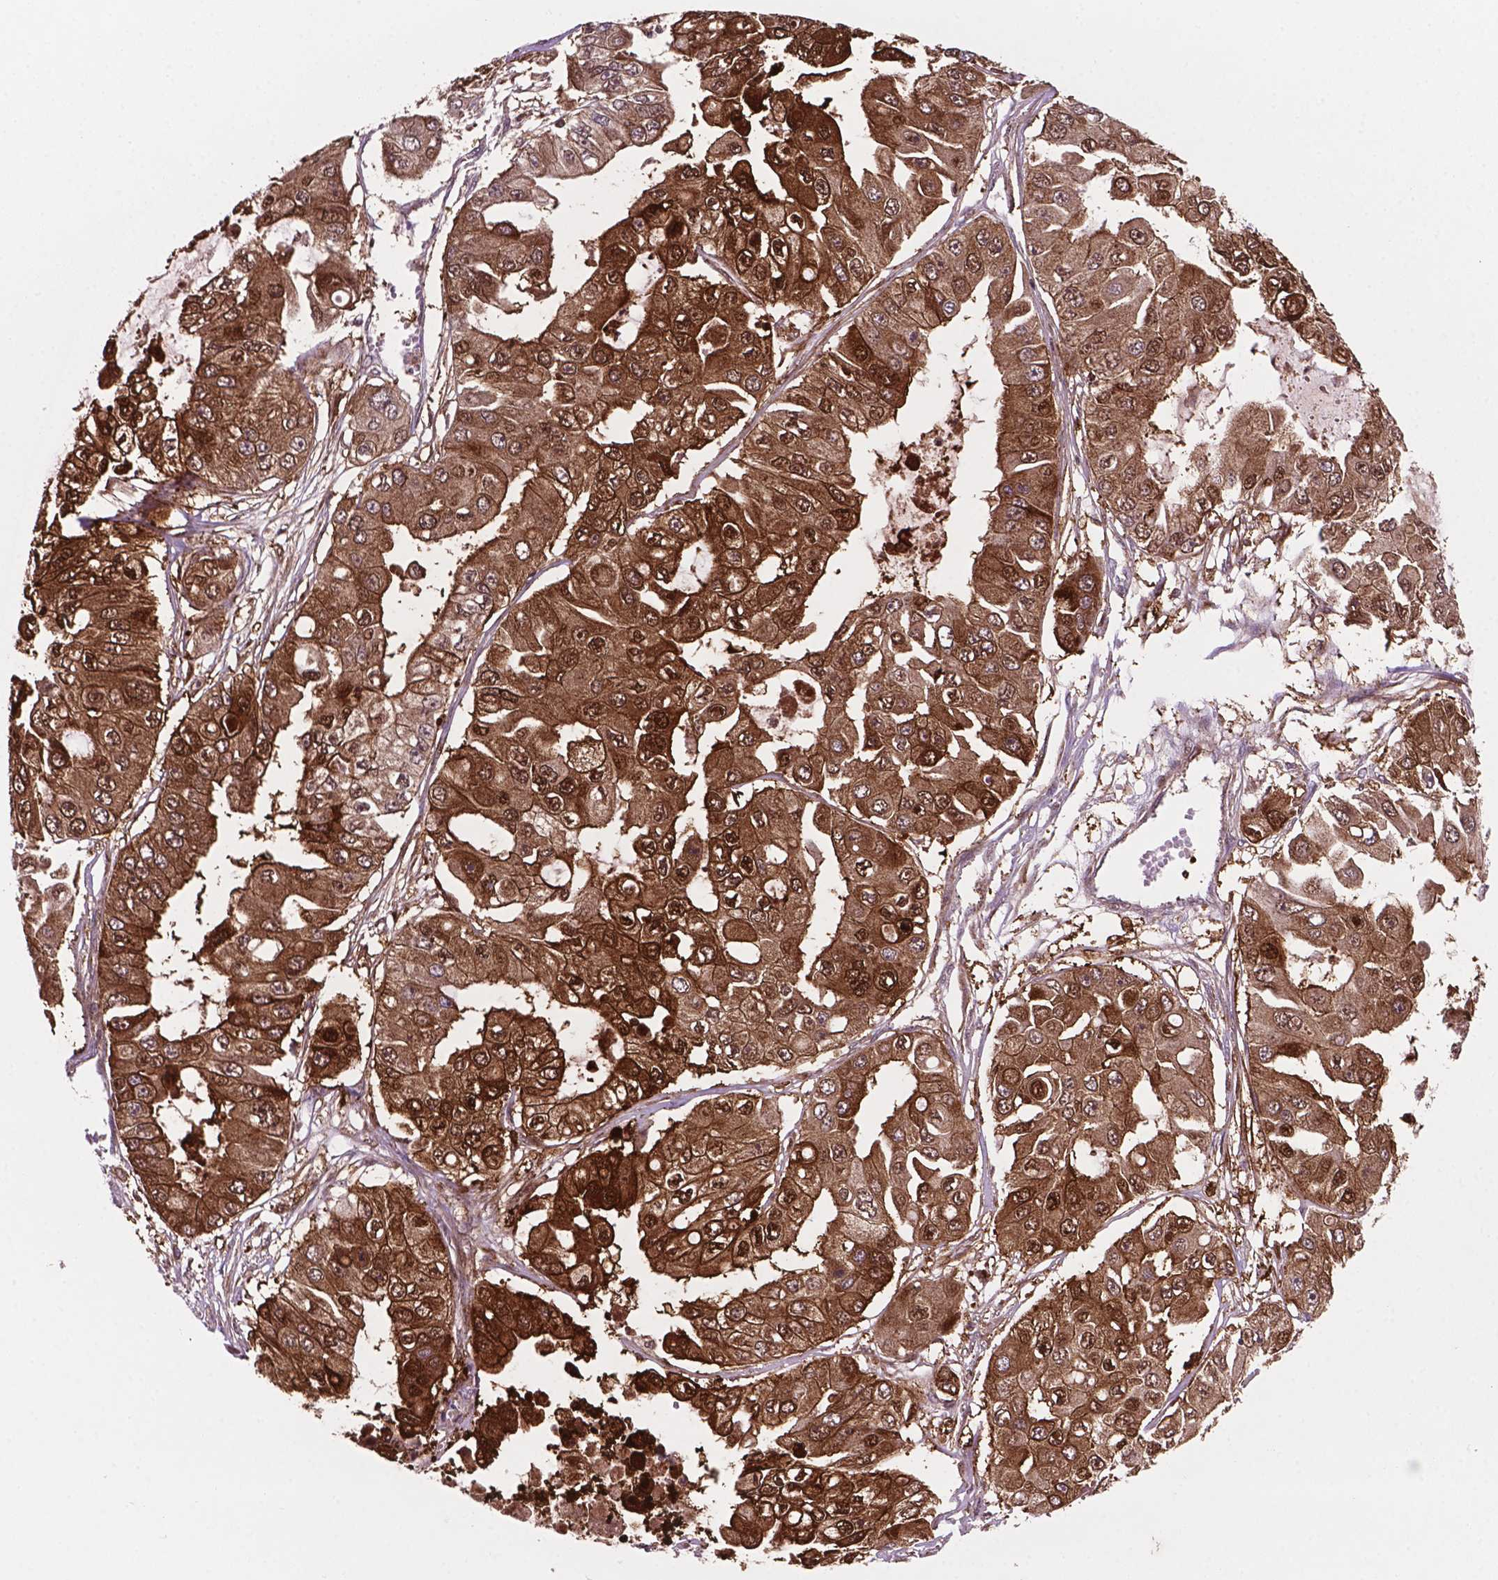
{"staining": {"intensity": "strong", "quantity": "25%-75%", "location": "cytoplasmic/membranous"}, "tissue": "ovarian cancer", "cell_type": "Tumor cells", "image_type": "cancer", "snomed": [{"axis": "morphology", "description": "Cystadenocarcinoma, serous, NOS"}, {"axis": "topography", "description": "Ovary"}], "caption": "There is high levels of strong cytoplasmic/membranous expression in tumor cells of ovarian serous cystadenocarcinoma, as demonstrated by immunohistochemical staining (brown color).", "gene": "LDHA", "patient": {"sex": "female", "age": 56}}